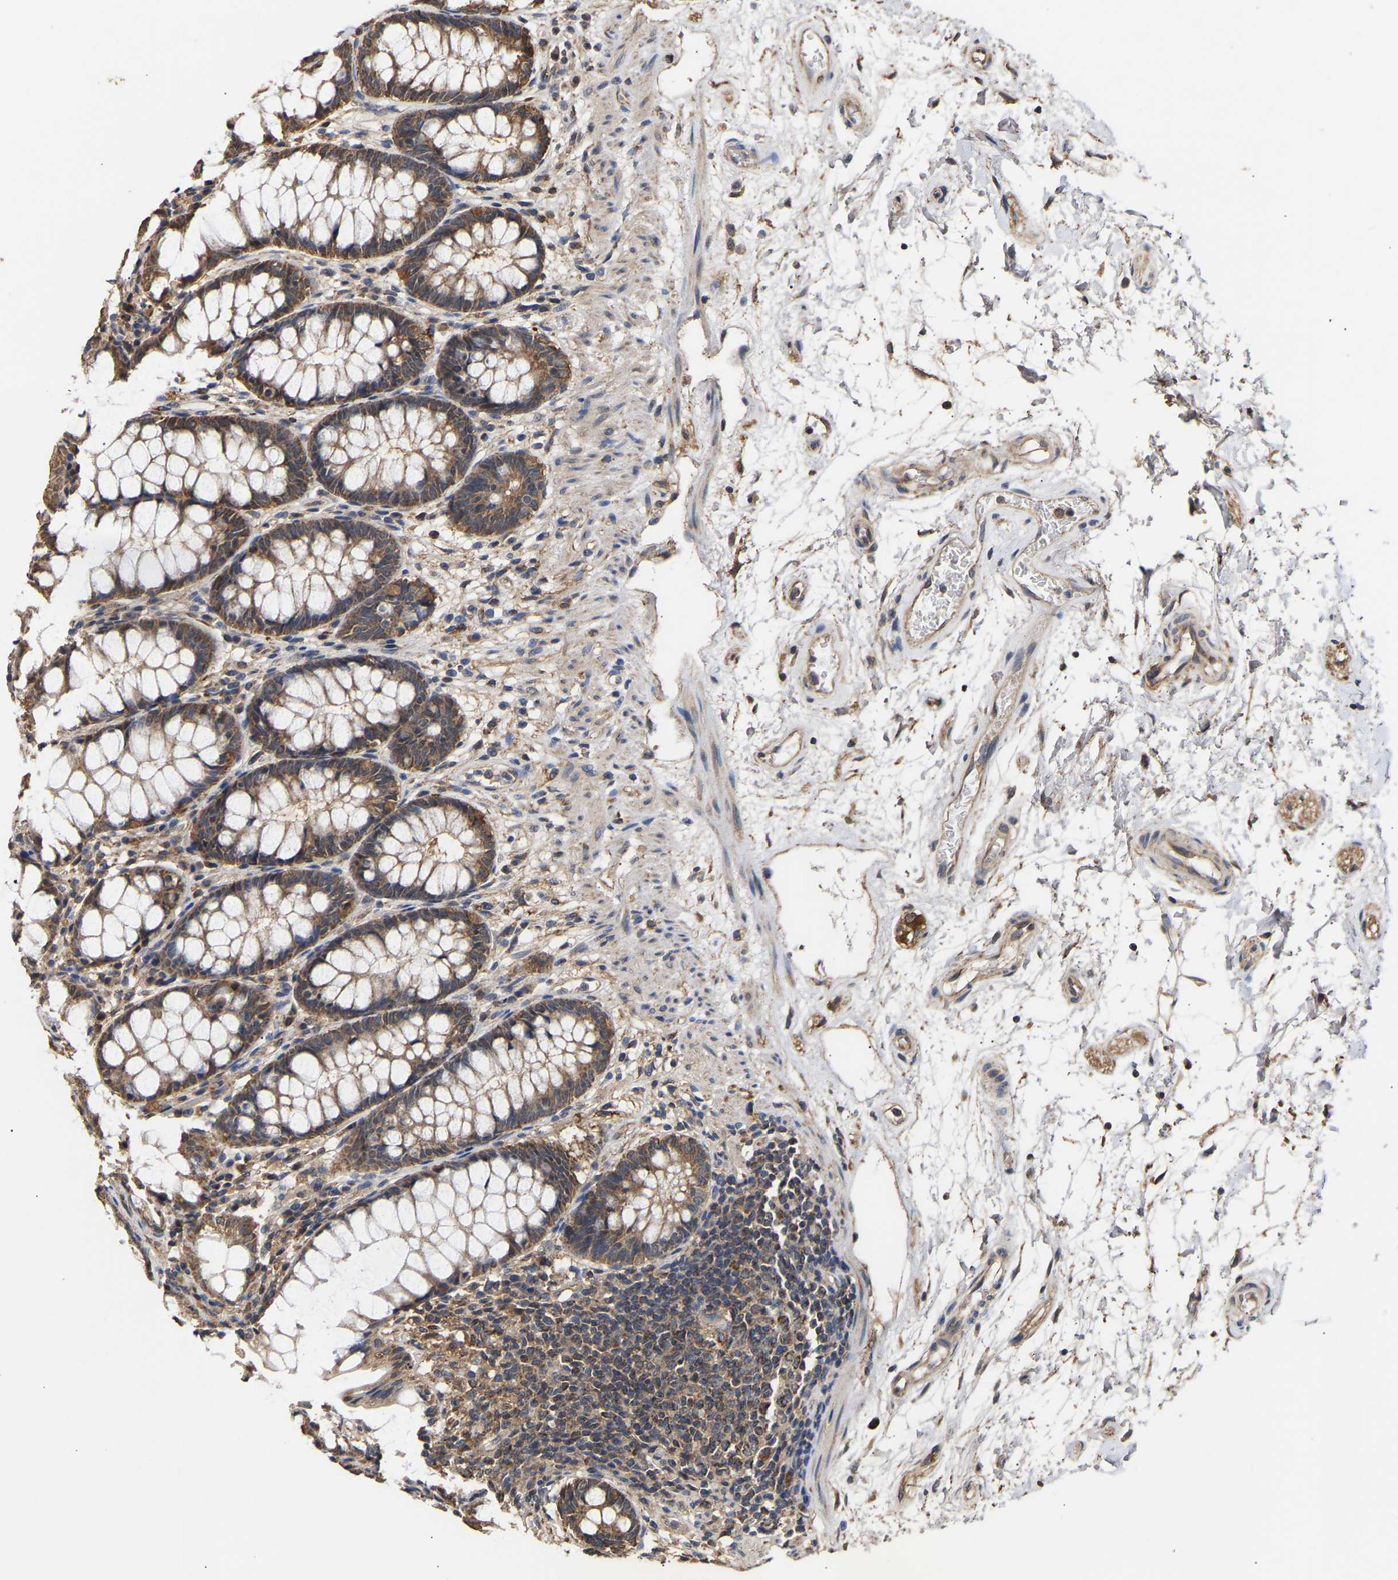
{"staining": {"intensity": "moderate", "quantity": ">75%", "location": "cytoplasmic/membranous"}, "tissue": "rectum", "cell_type": "Glandular cells", "image_type": "normal", "snomed": [{"axis": "morphology", "description": "Normal tissue, NOS"}, {"axis": "topography", "description": "Rectum"}], "caption": "The immunohistochemical stain labels moderate cytoplasmic/membranous positivity in glandular cells of benign rectum. (DAB IHC with brightfield microscopy, high magnification).", "gene": "ZNF26", "patient": {"sex": "male", "age": 64}}